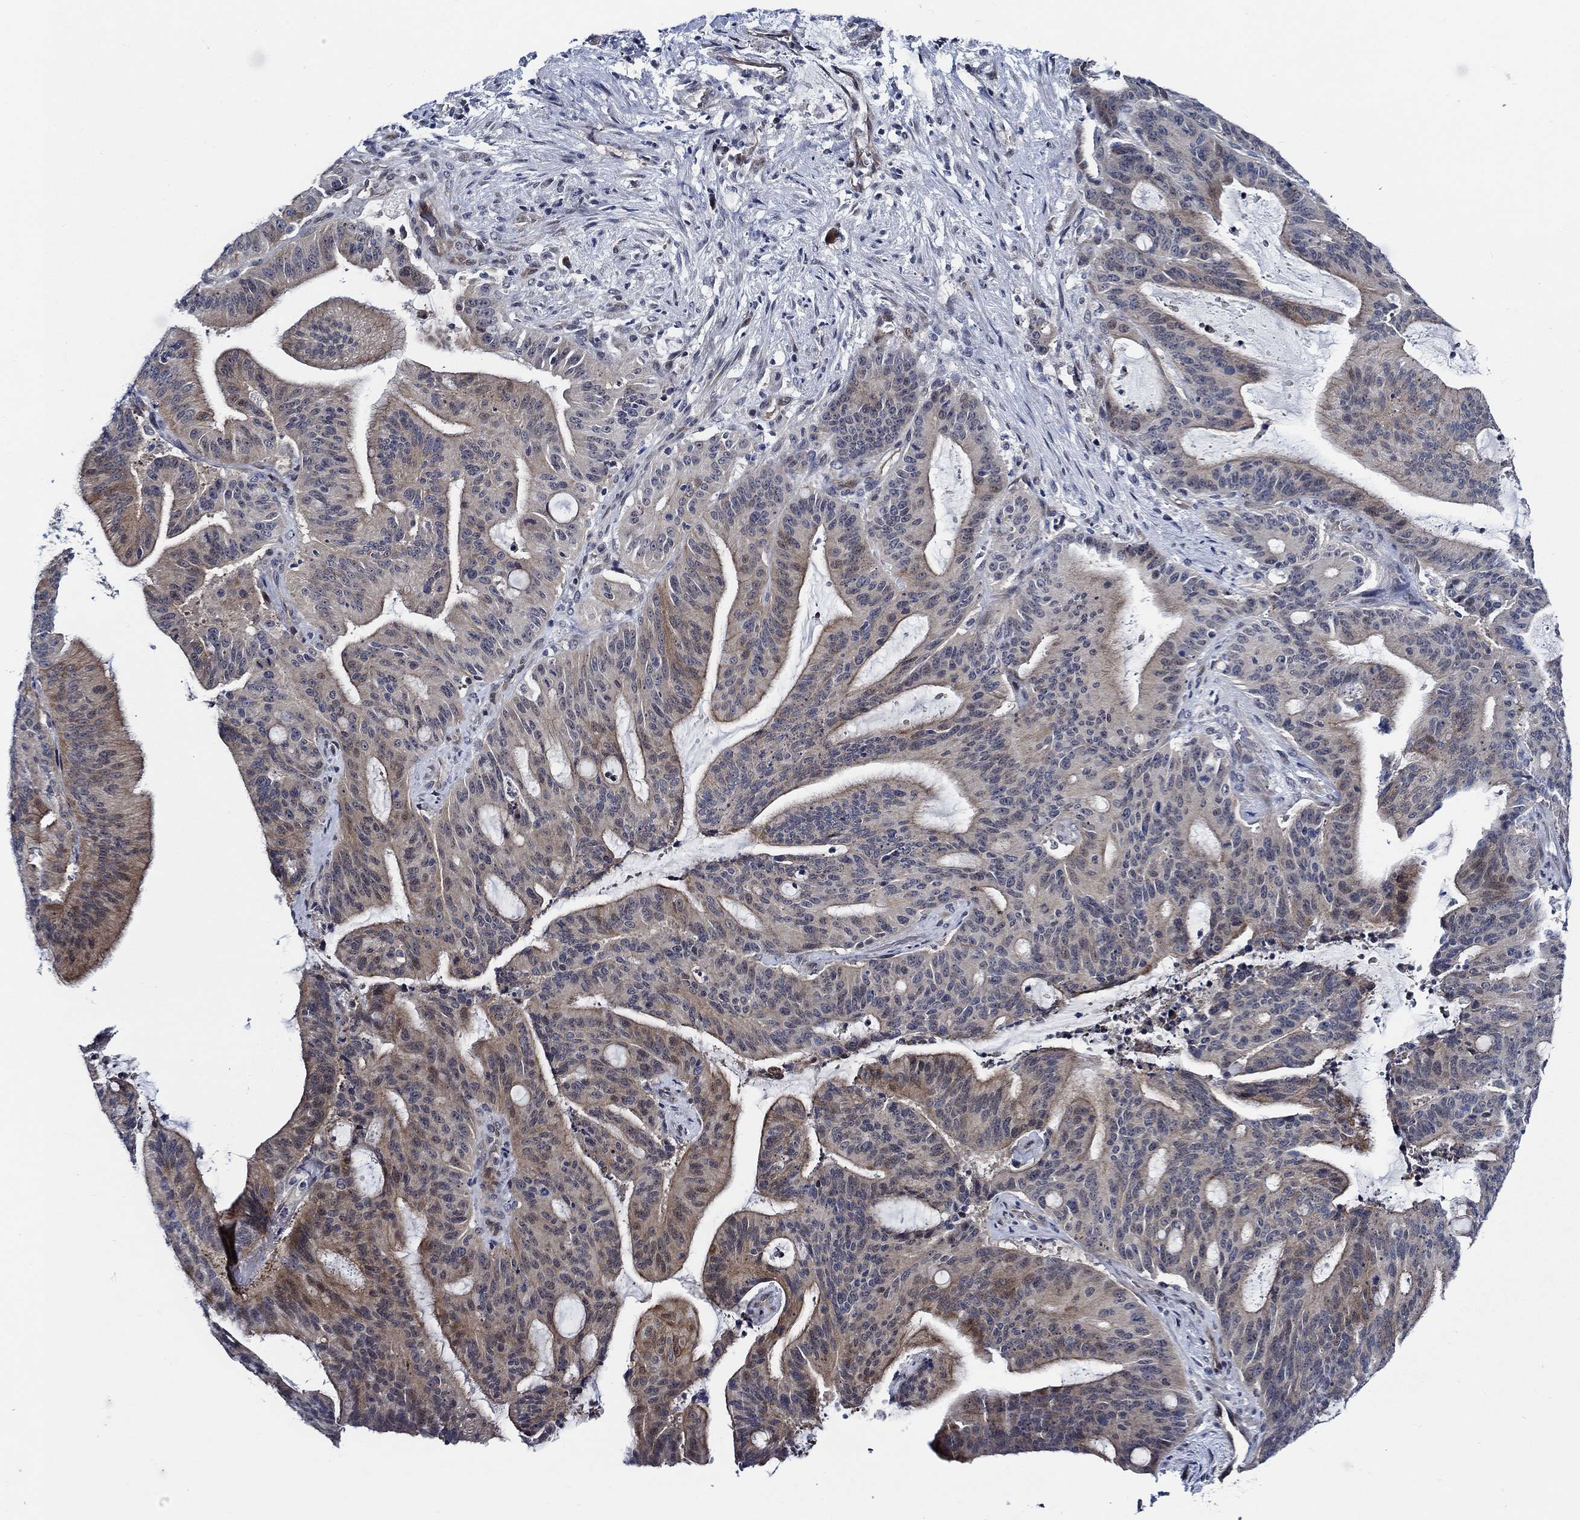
{"staining": {"intensity": "moderate", "quantity": "<25%", "location": "cytoplasmic/membranous"}, "tissue": "liver cancer", "cell_type": "Tumor cells", "image_type": "cancer", "snomed": [{"axis": "morphology", "description": "Cholangiocarcinoma"}, {"axis": "topography", "description": "Liver"}], "caption": "Immunohistochemistry (IHC) photomicrograph of neoplastic tissue: cholangiocarcinoma (liver) stained using IHC displays low levels of moderate protein expression localized specifically in the cytoplasmic/membranous of tumor cells, appearing as a cytoplasmic/membranous brown color.", "gene": "C8orf48", "patient": {"sex": "female", "age": 73}}